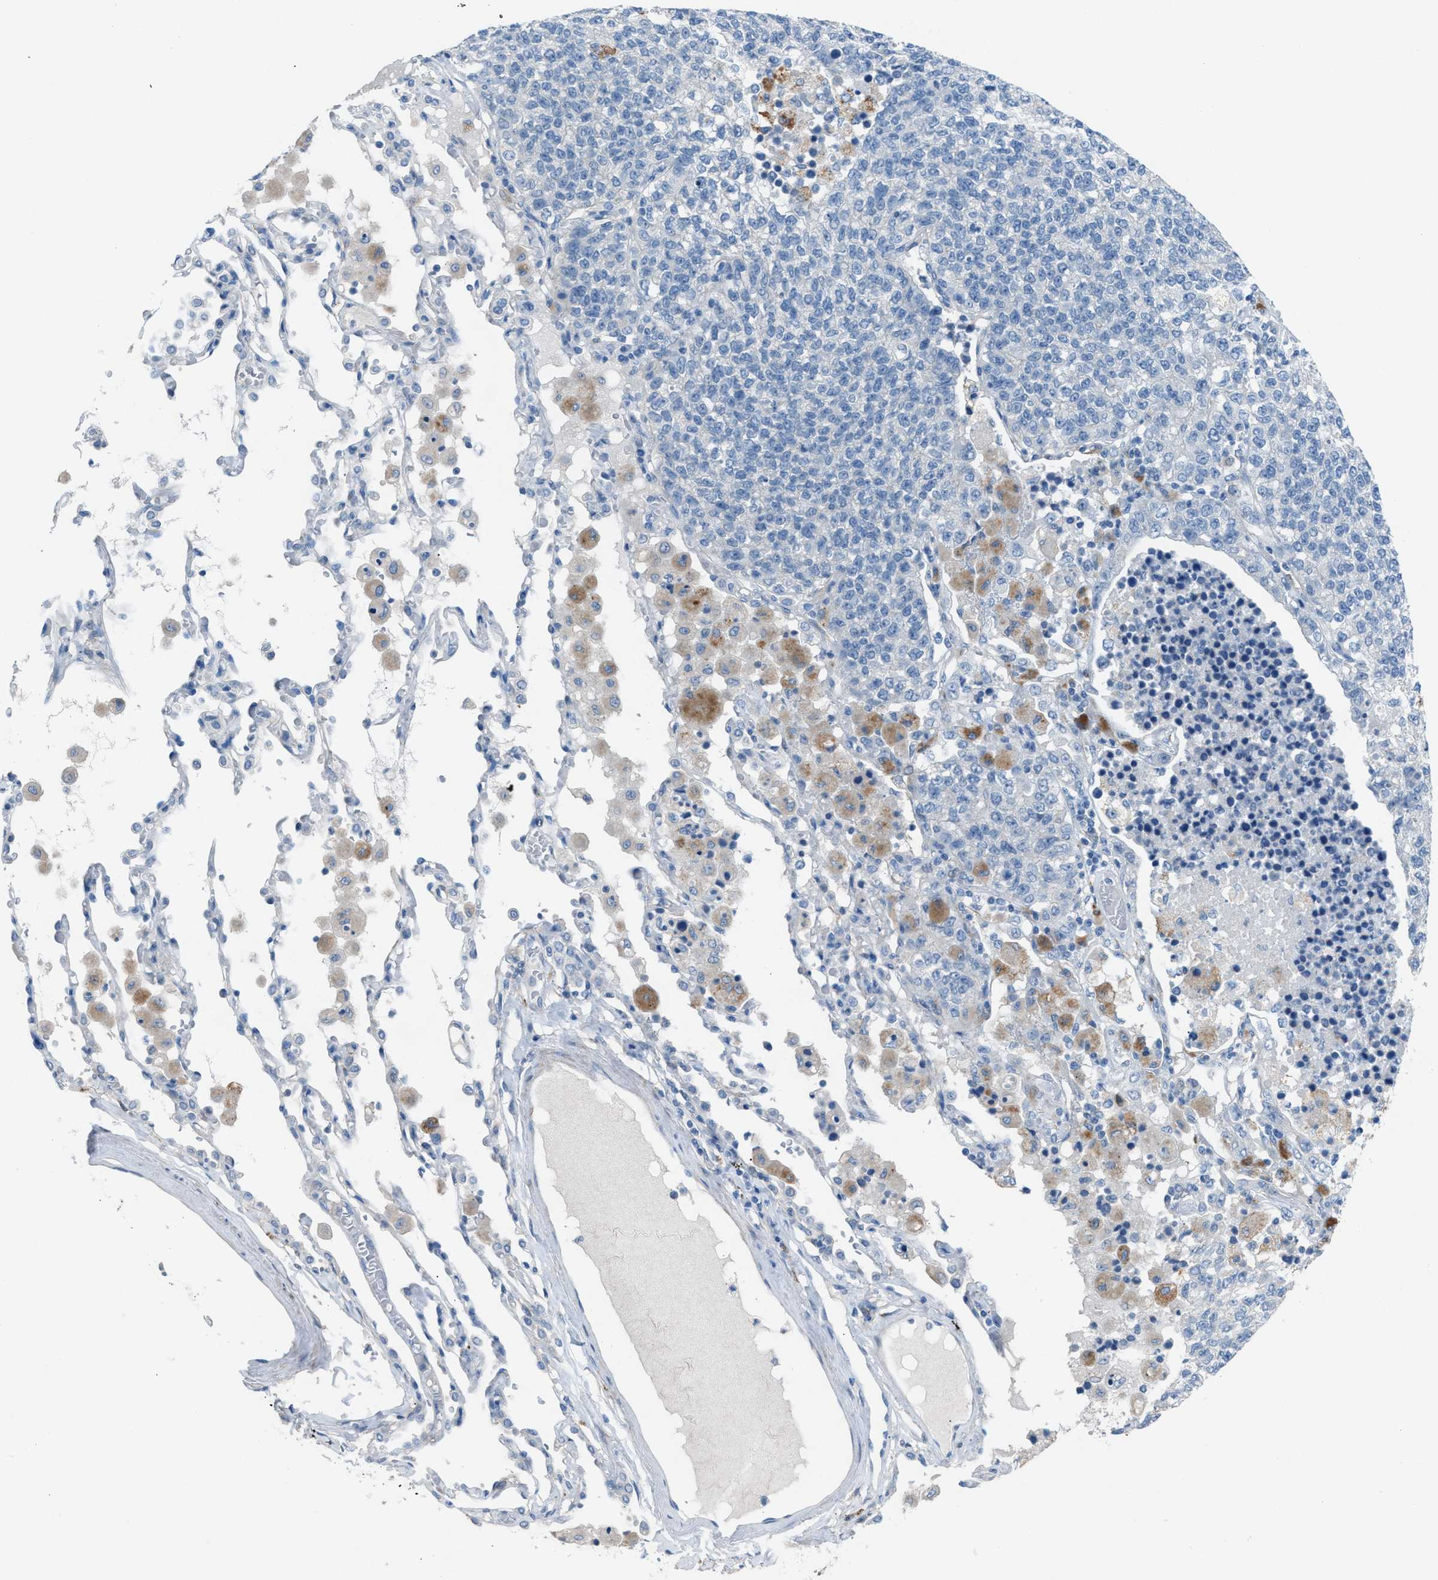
{"staining": {"intensity": "negative", "quantity": "none", "location": "none"}, "tissue": "lung cancer", "cell_type": "Tumor cells", "image_type": "cancer", "snomed": [{"axis": "morphology", "description": "Adenocarcinoma, NOS"}, {"axis": "topography", "description": "Lung"}], "caption": "Immunohistochemical staining of human lung adenocarcinoma exhibits no significant expression in tumor cells. Nuclei are stained in blue.", "gene": "ASPA", "patient": {"sex": "male", "age": 49}}